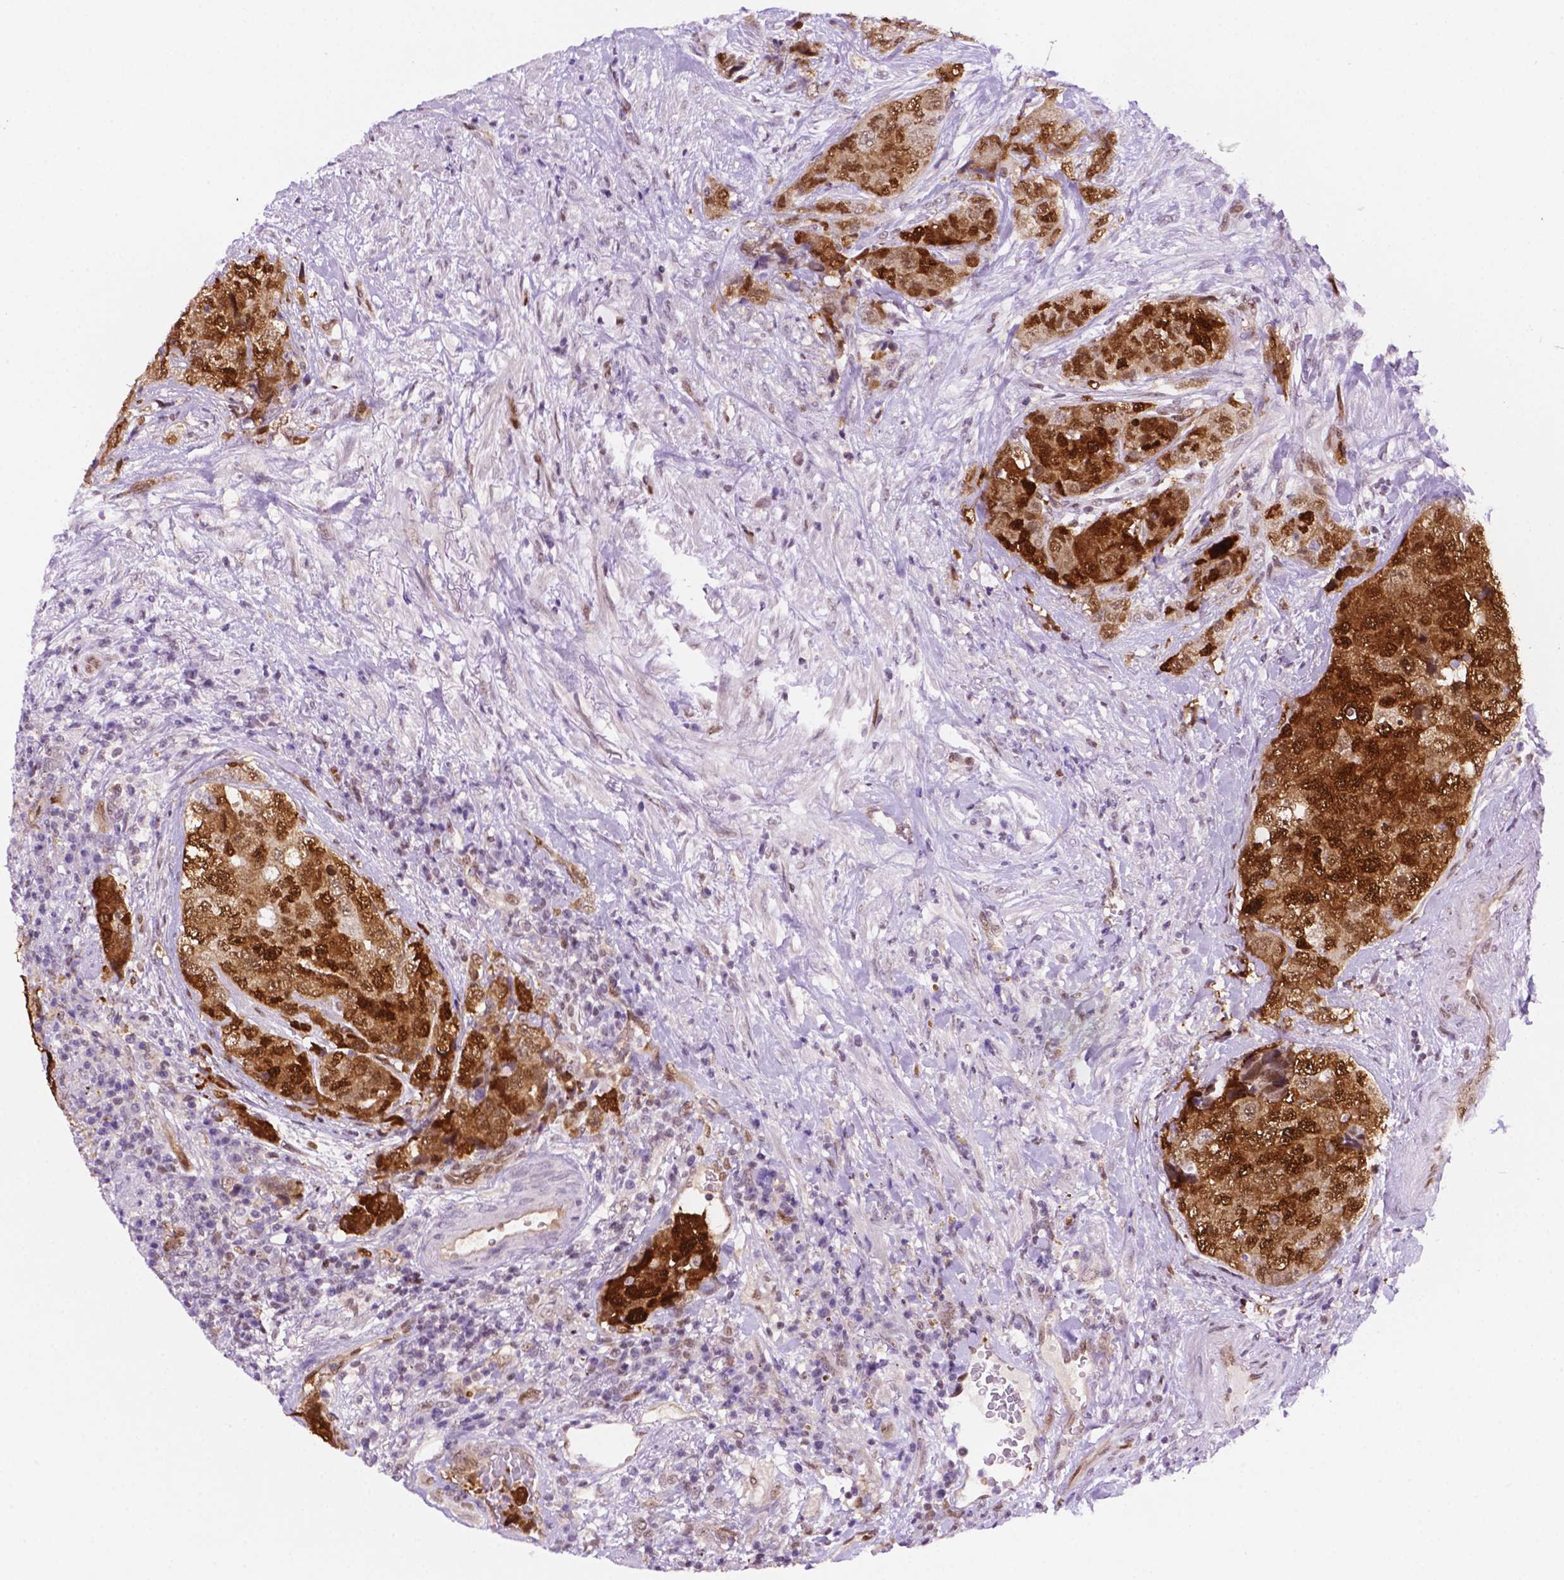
{"staining": {"intensity": "strong", "quantity": ">75%", "location": "cytoplasmic/membranous,nuclear"}, "tissue": "urothelial cancer", "cell_type": "Tumor cells", "image_type": "cancer", "snomed": [{"axis": "morphology", "description": "Urothelial carcinoma, High grade"}, {"axis": "topography", "description": "Urinary bladder"}], "caption": "DAB immunohistochemical staining of urothelial cancer shows strong cytoplasmic/membranous and nuclear protein positivity in approximately >75% of tumor cells.", "gene": "ERF", "patient": {"sex": "female", "age": 78}}